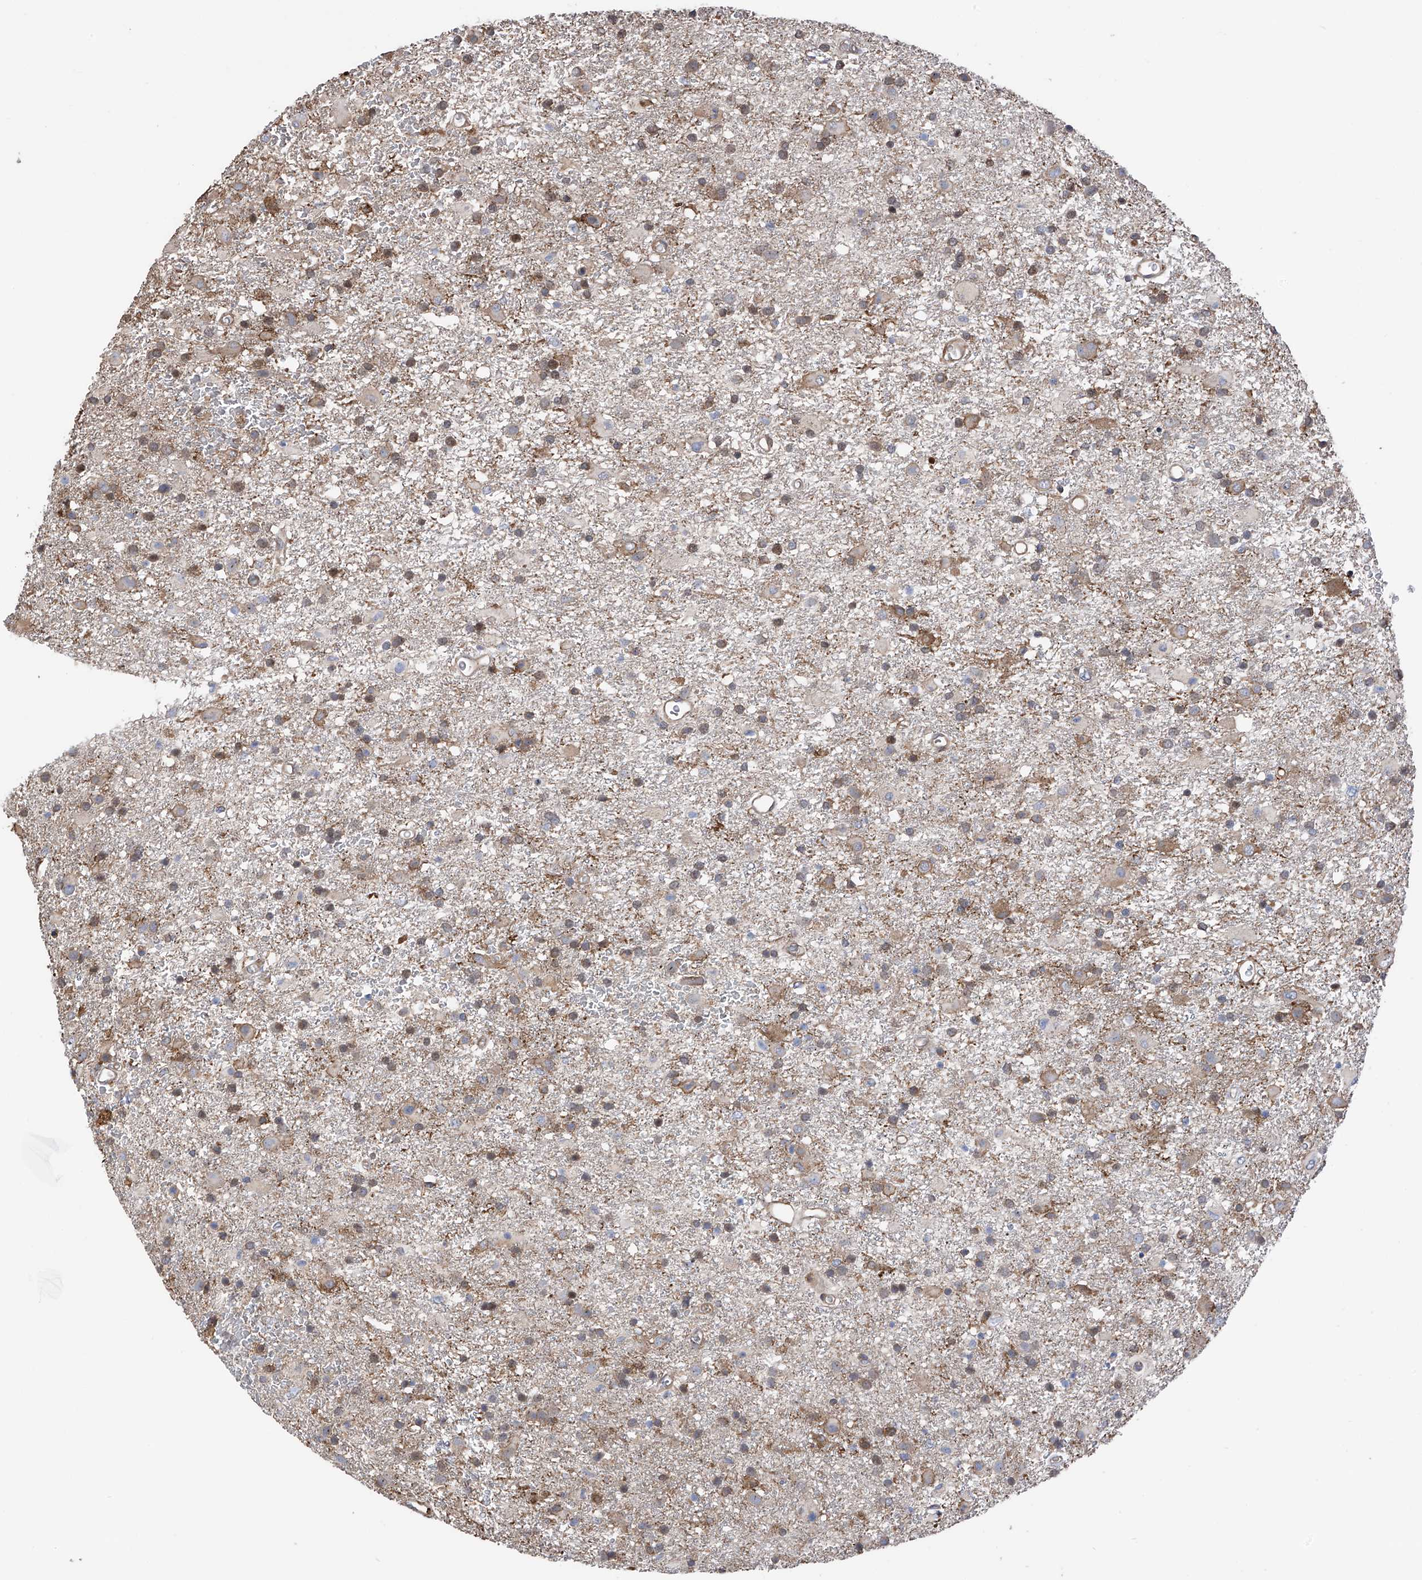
{"staining": {"intensity": "weak", "quantity": "25%-75%", "location": "cytoplasmic/membranous"}, "tissue": "glioma", "cell_type": "Tumor cells", "image_type": "cancer", "snomed": [{"axis": "morphology", "description": "Glioma, malignant, Low grade"}, {"axis": "topography", "description": "Brain"}], "caption": "This histopathology image shows IHC staining of human glioma, with low weak cytoplasmic/membranous expression in about 25%-75% of tumor cells.", "gene": "CHPF", "patient": {"sex": "male", "age": 65}}